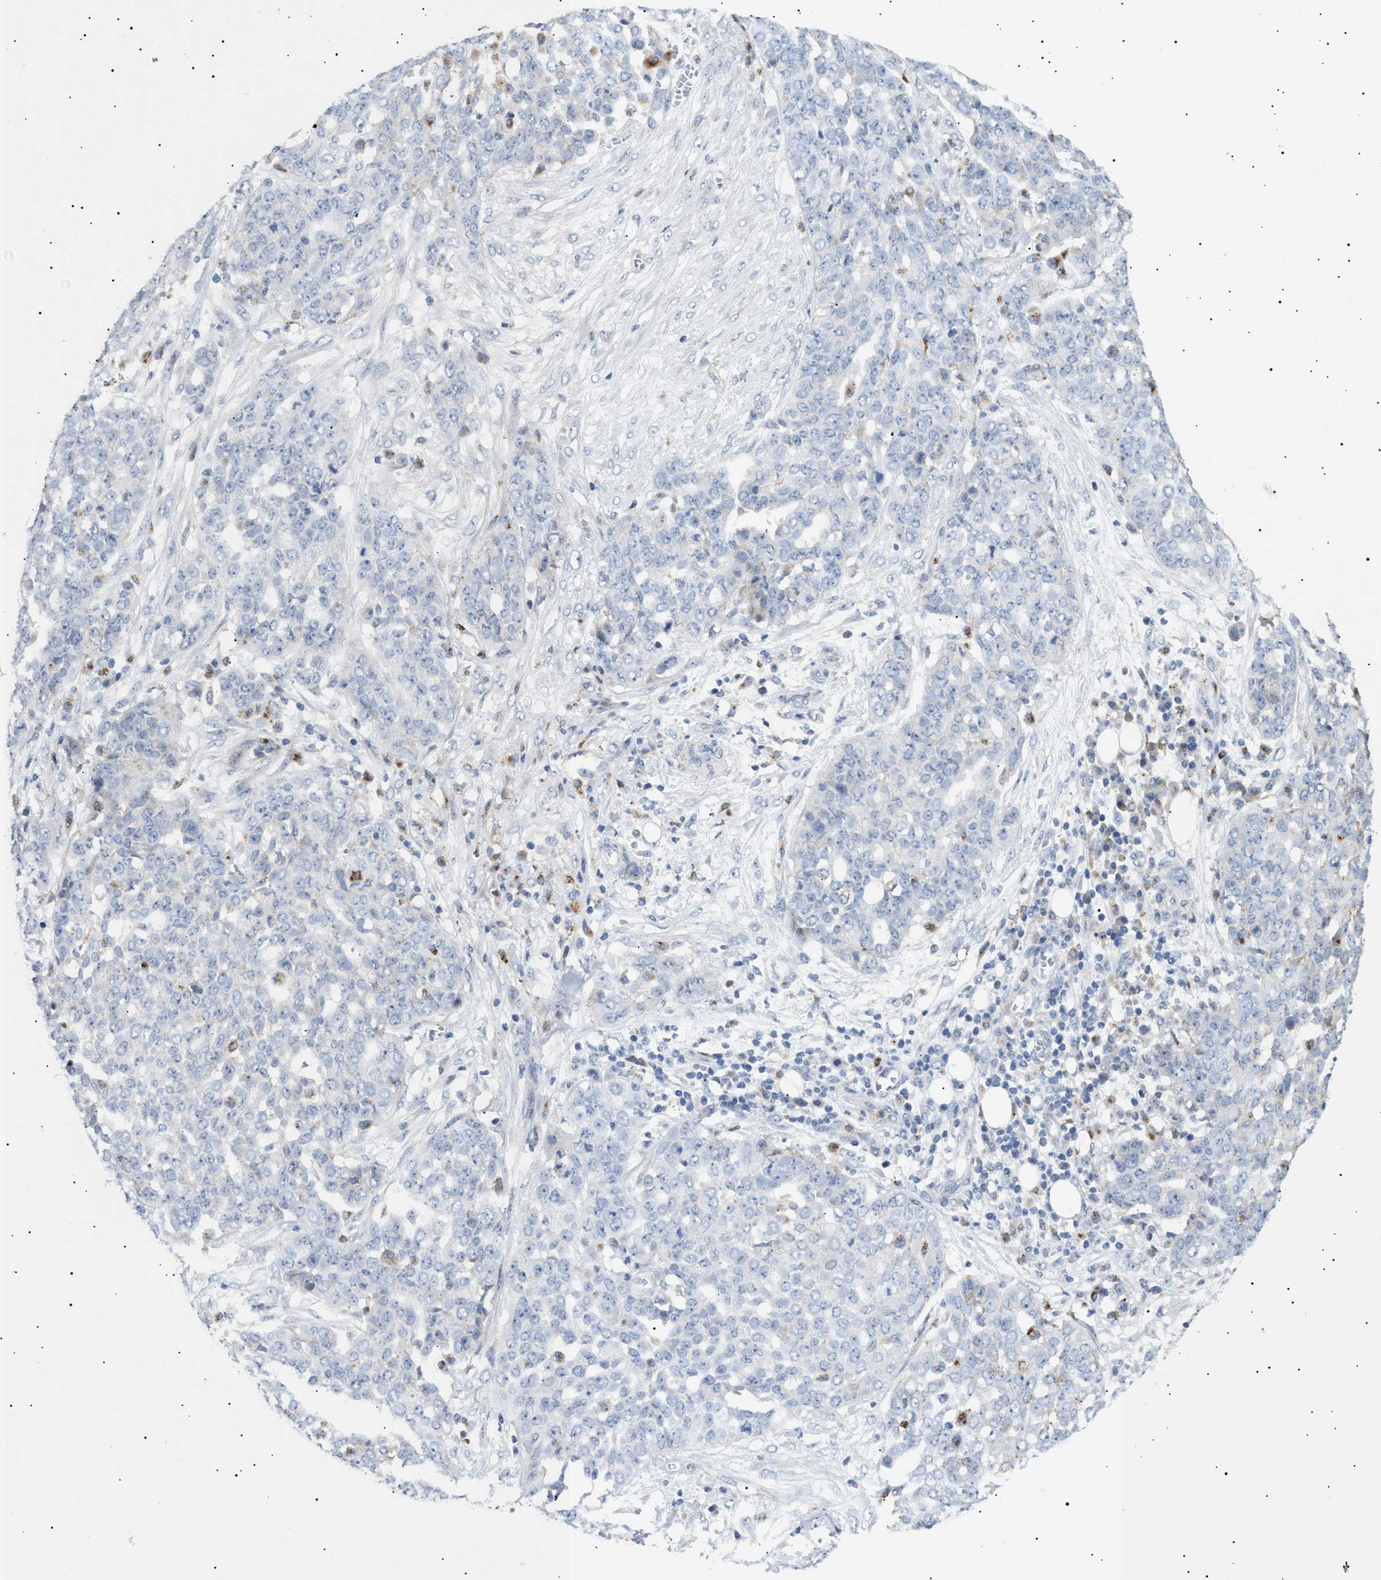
{"staining": {"intensity": "negative", "quantity": "none", "location": "none"}, "tissue": "ovarian cancer", "cell_type": "Tumor cells", "image_type": "cancer", "snomed": [{"axis": "morphology", "description": "Cystadenocarcinoma, serous, NOS"}, {"axis": "topography", "description": "Soft tissue"}, {"axis": "topography", "description": "Ovary"}], "caption": "A photomicrograph of serous cystadenocarcinoma (ovarian) stained for a protein demonstrates no brown staining in tumor cells.", "gene": "SIRT5", "patient": {"sex": "female", "age": 57}}